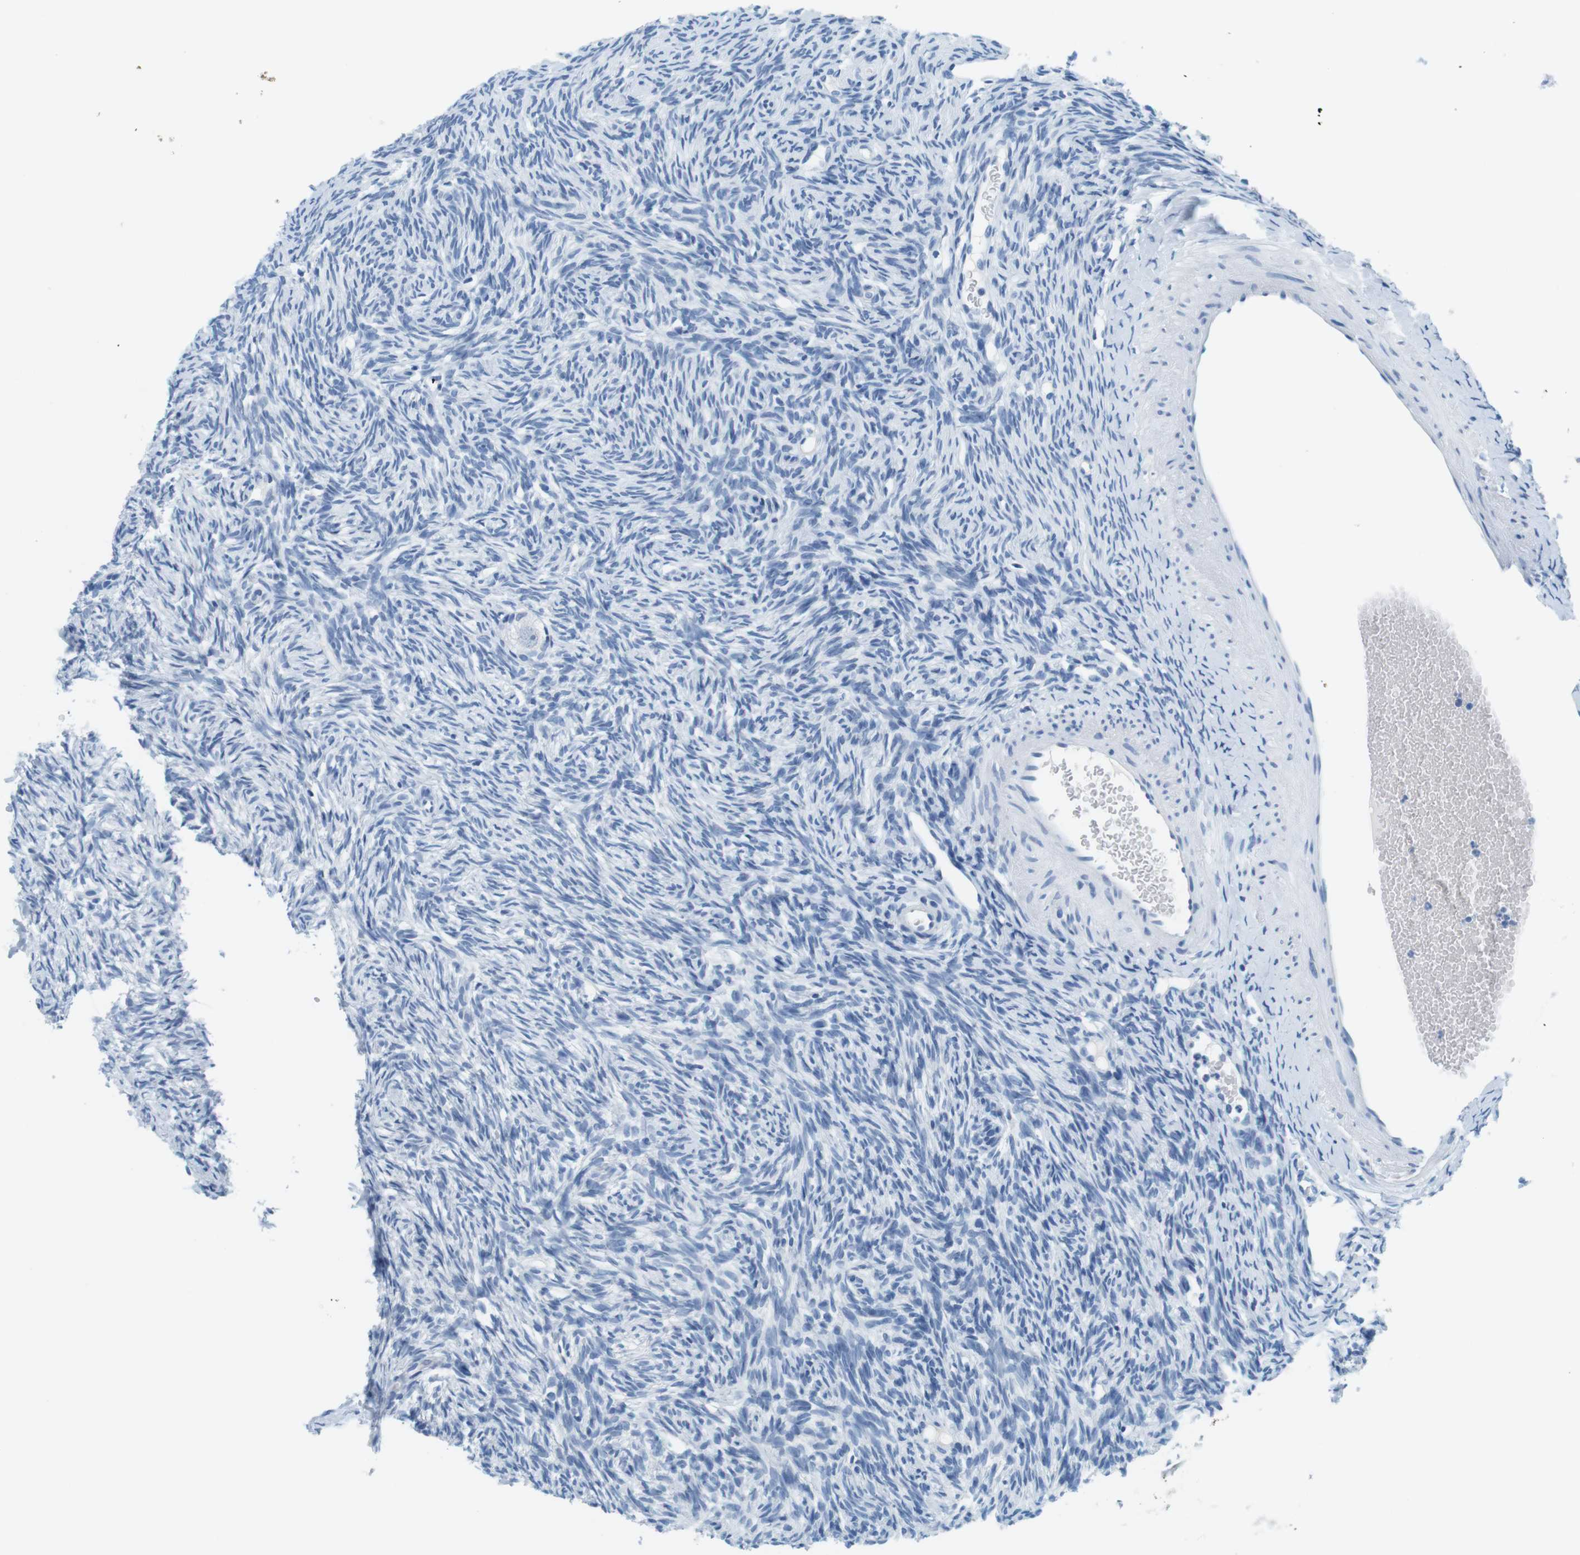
{"staining": {"intensity": "negative", "quantity": "none", "location": "none"}, "tissue": "ovary", "cell_type": "Ovarian stroma cells", "image_type": "normal", "snomed": [{"axis": "morphology", "description": "Normal tissue, NOS"}, {"axis": "topography", "description": "Ovary"}], "caption": "IHC of benign ovary exhibits no staining in ovarian stroma cells. Brightfield microscopy of immunohistochemistry (IHC) stained with DAB (brown) and hematoxylin (blue), captured at high magnification.", "gene": "CYP2C9", "patient": {"sex": "female", "age": 33}}